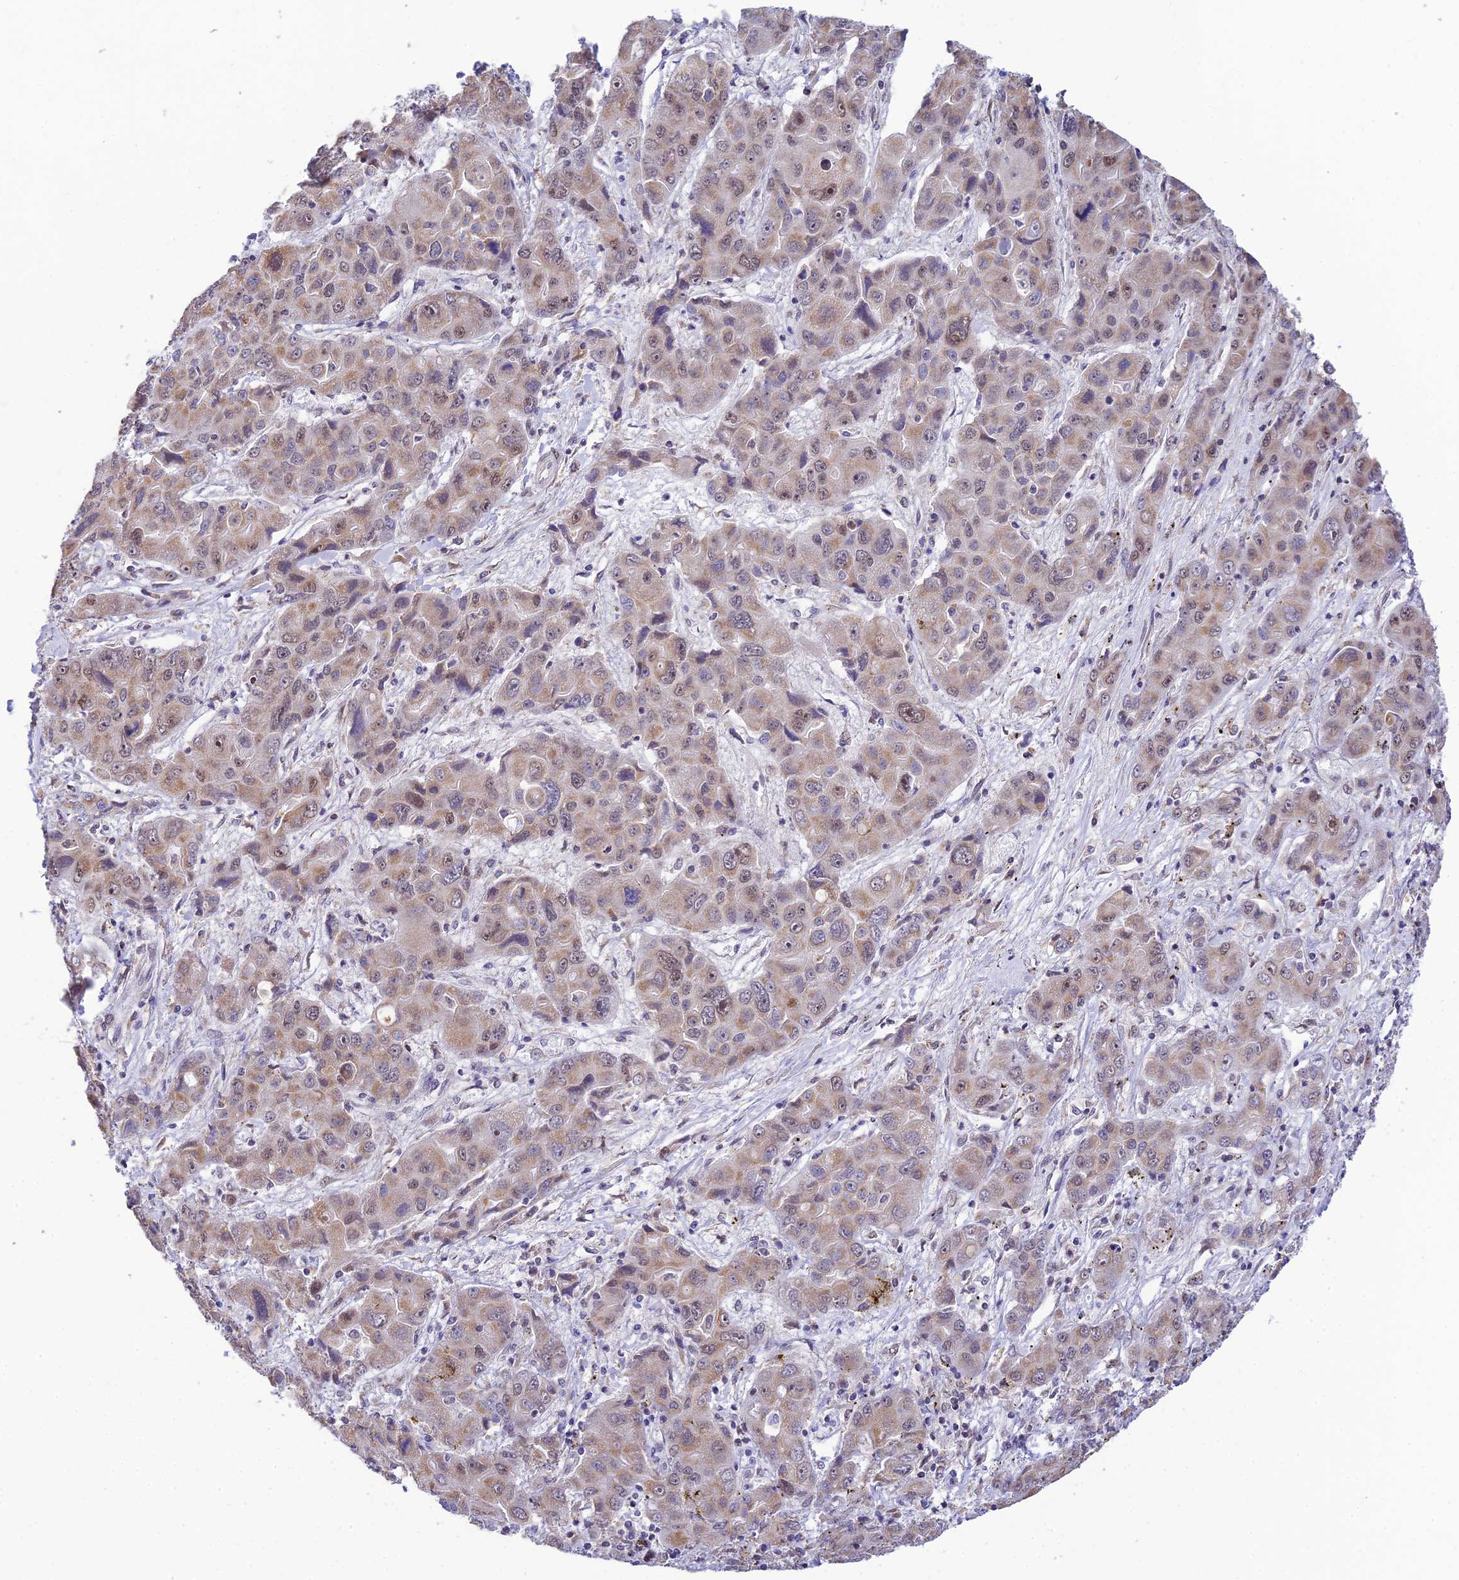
{"staining": {"intensity": "weak", "quantity": ">75%", "location": "cytoplasmic/membranous,nuclear"}, "tissue": "liver cancer", "cell_type": "Tumor cells", "image_type": "cancer", "snomed": [{"axis": "morphology", "description": "Cholangiocarcinoma"}, {"axis": "topography", "description": "Liver"}], "caption": "Liver cancer stained with a brown dye reveals weak cytoplasmic/membranous and nuclear positive positivity in approximately >75% of tumor cells.", "gene": "C2orf49", "patient": {"sex": "male", "age": 67}}